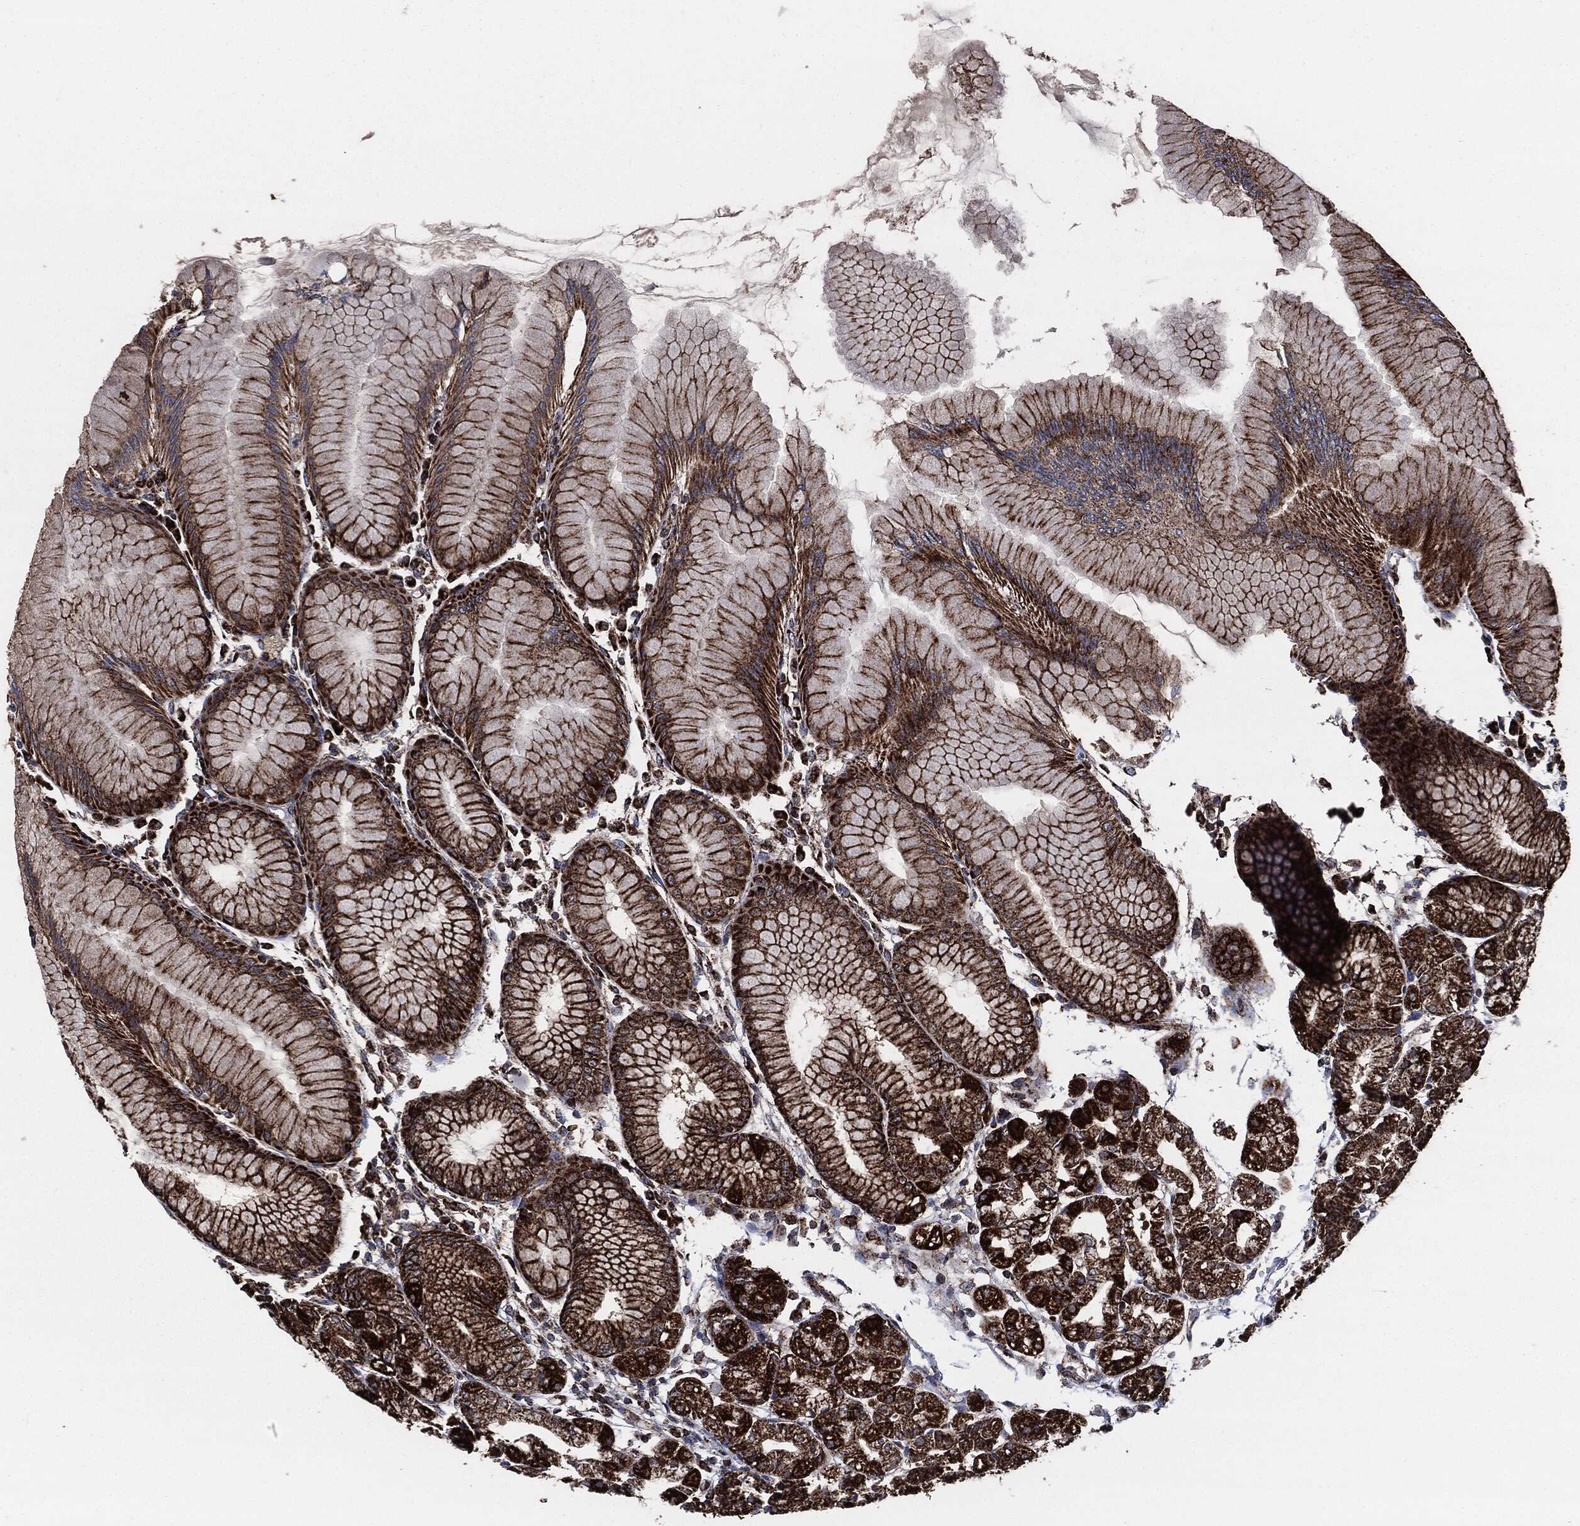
{"staining": {"intensity": "strong", "quantity": "25%-75%", "location": "cytoplasmic/membranous"}, "tissue": "stomach", "cell_type": "Glandular cells", "image_type": "normal", "snomed": [{"axis": "morphology", "description": "Normal tissue, NOS"}, {"axis": "topography", "description": "Stomach"}], "caption": "High-power microscopy captured an immunohistochemistry (IHC) histopathology image of benign stomach, revealing strong cytoplasmic/membranous staining in about 25%-75% of glandular cells.", "gene": "FH", "patient": {"sex": "female", "age": 57}}